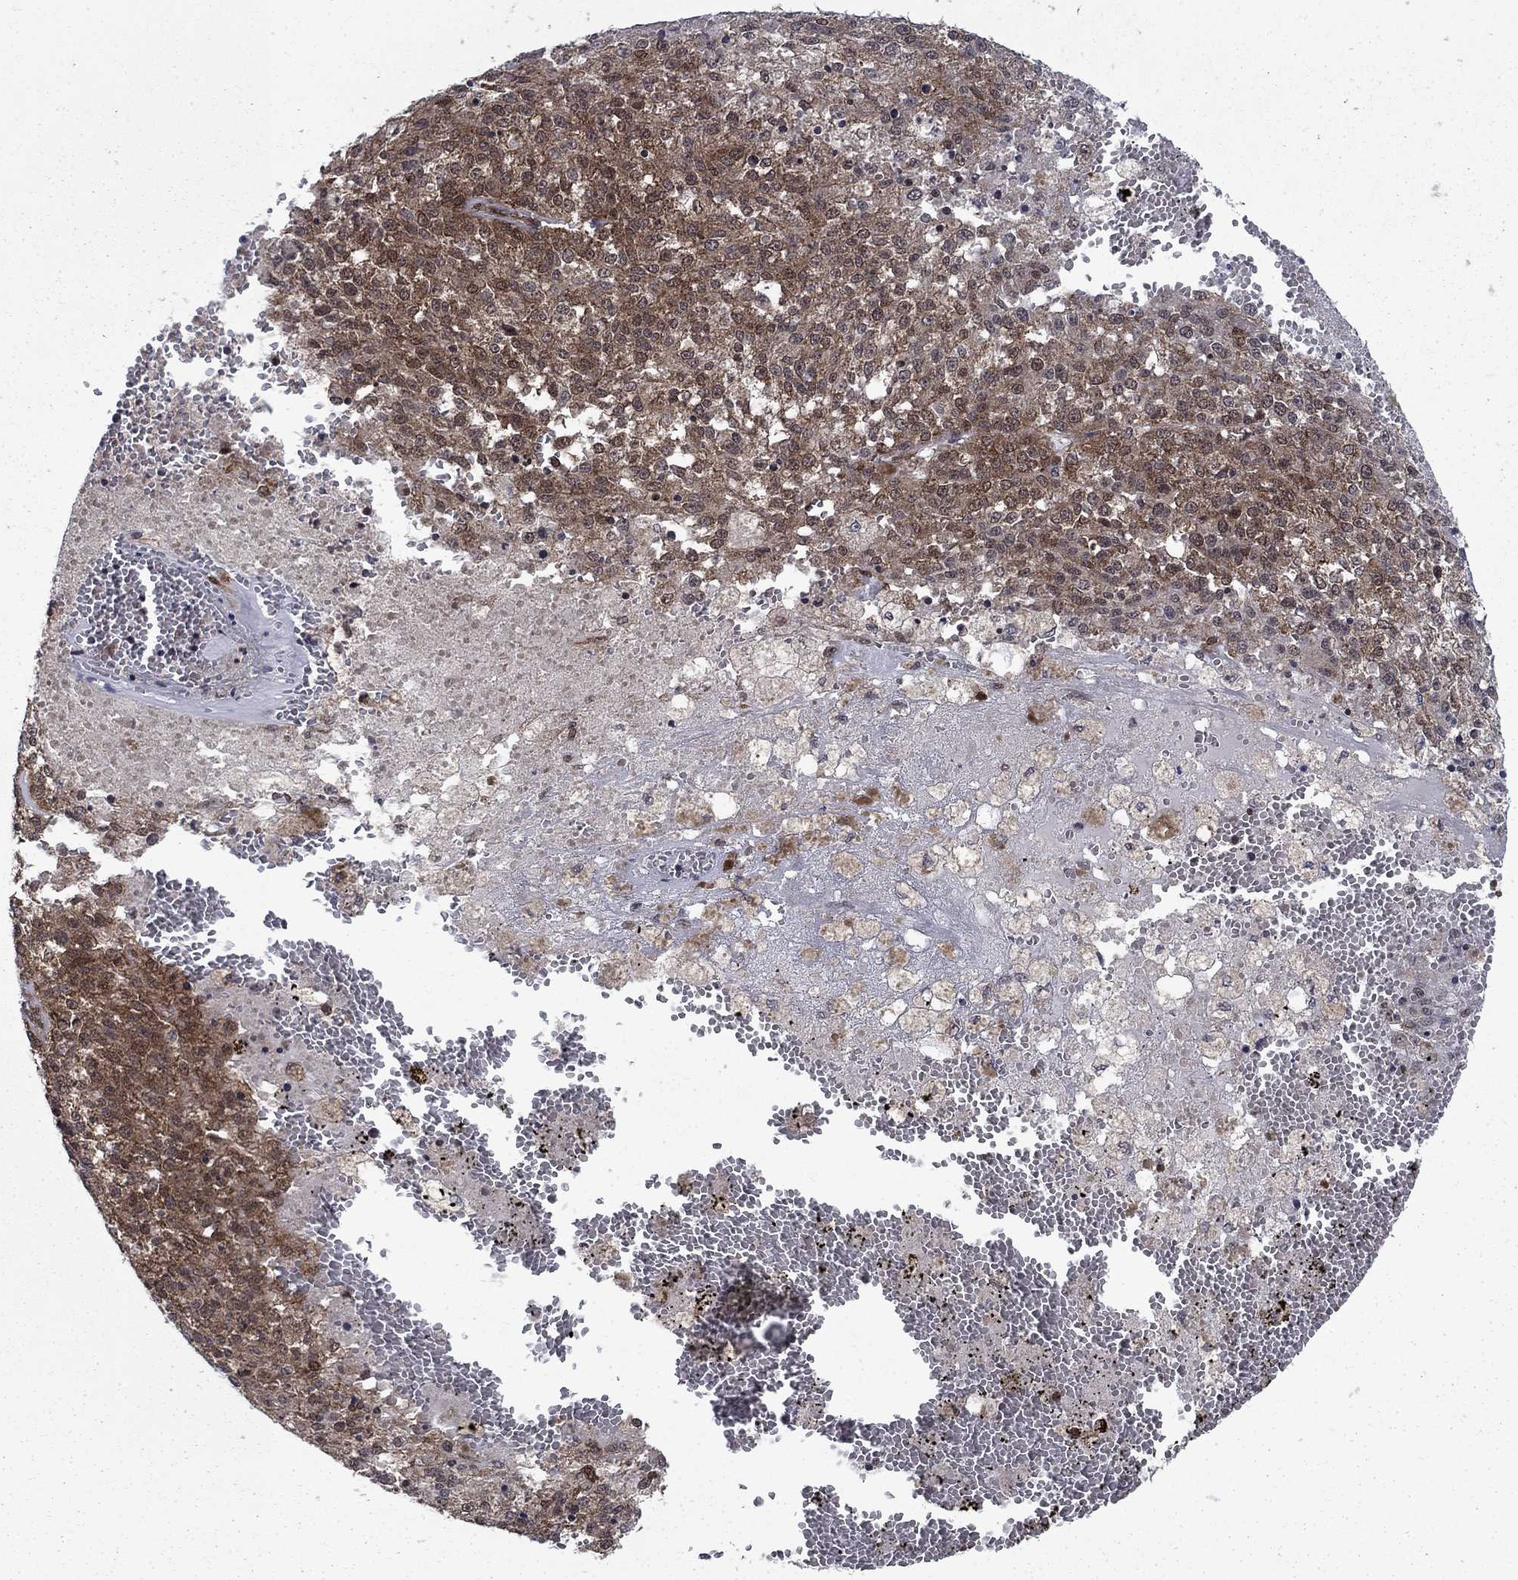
{"staining": {"intensity": "moderate", "quantity": ">75%", "location": "cytoplasmic/membranous"}, "tissue": "melanoma", "cell_type": "Tumor cells", "image_type": "cancer", "snomed": [{"axis": "morphology", "description": "Malignant melanoma, Metastatic site"}, {"axis": "topography", "description": "Lymph node"}], "caption": "Protein positivity by IHC shows moderate cytoplasmic/membranous positivity in approximately >75% of tumor cells in melanoma.", "gene": "DNAJA1", "patient": {"sex": "female", "age": 64}}